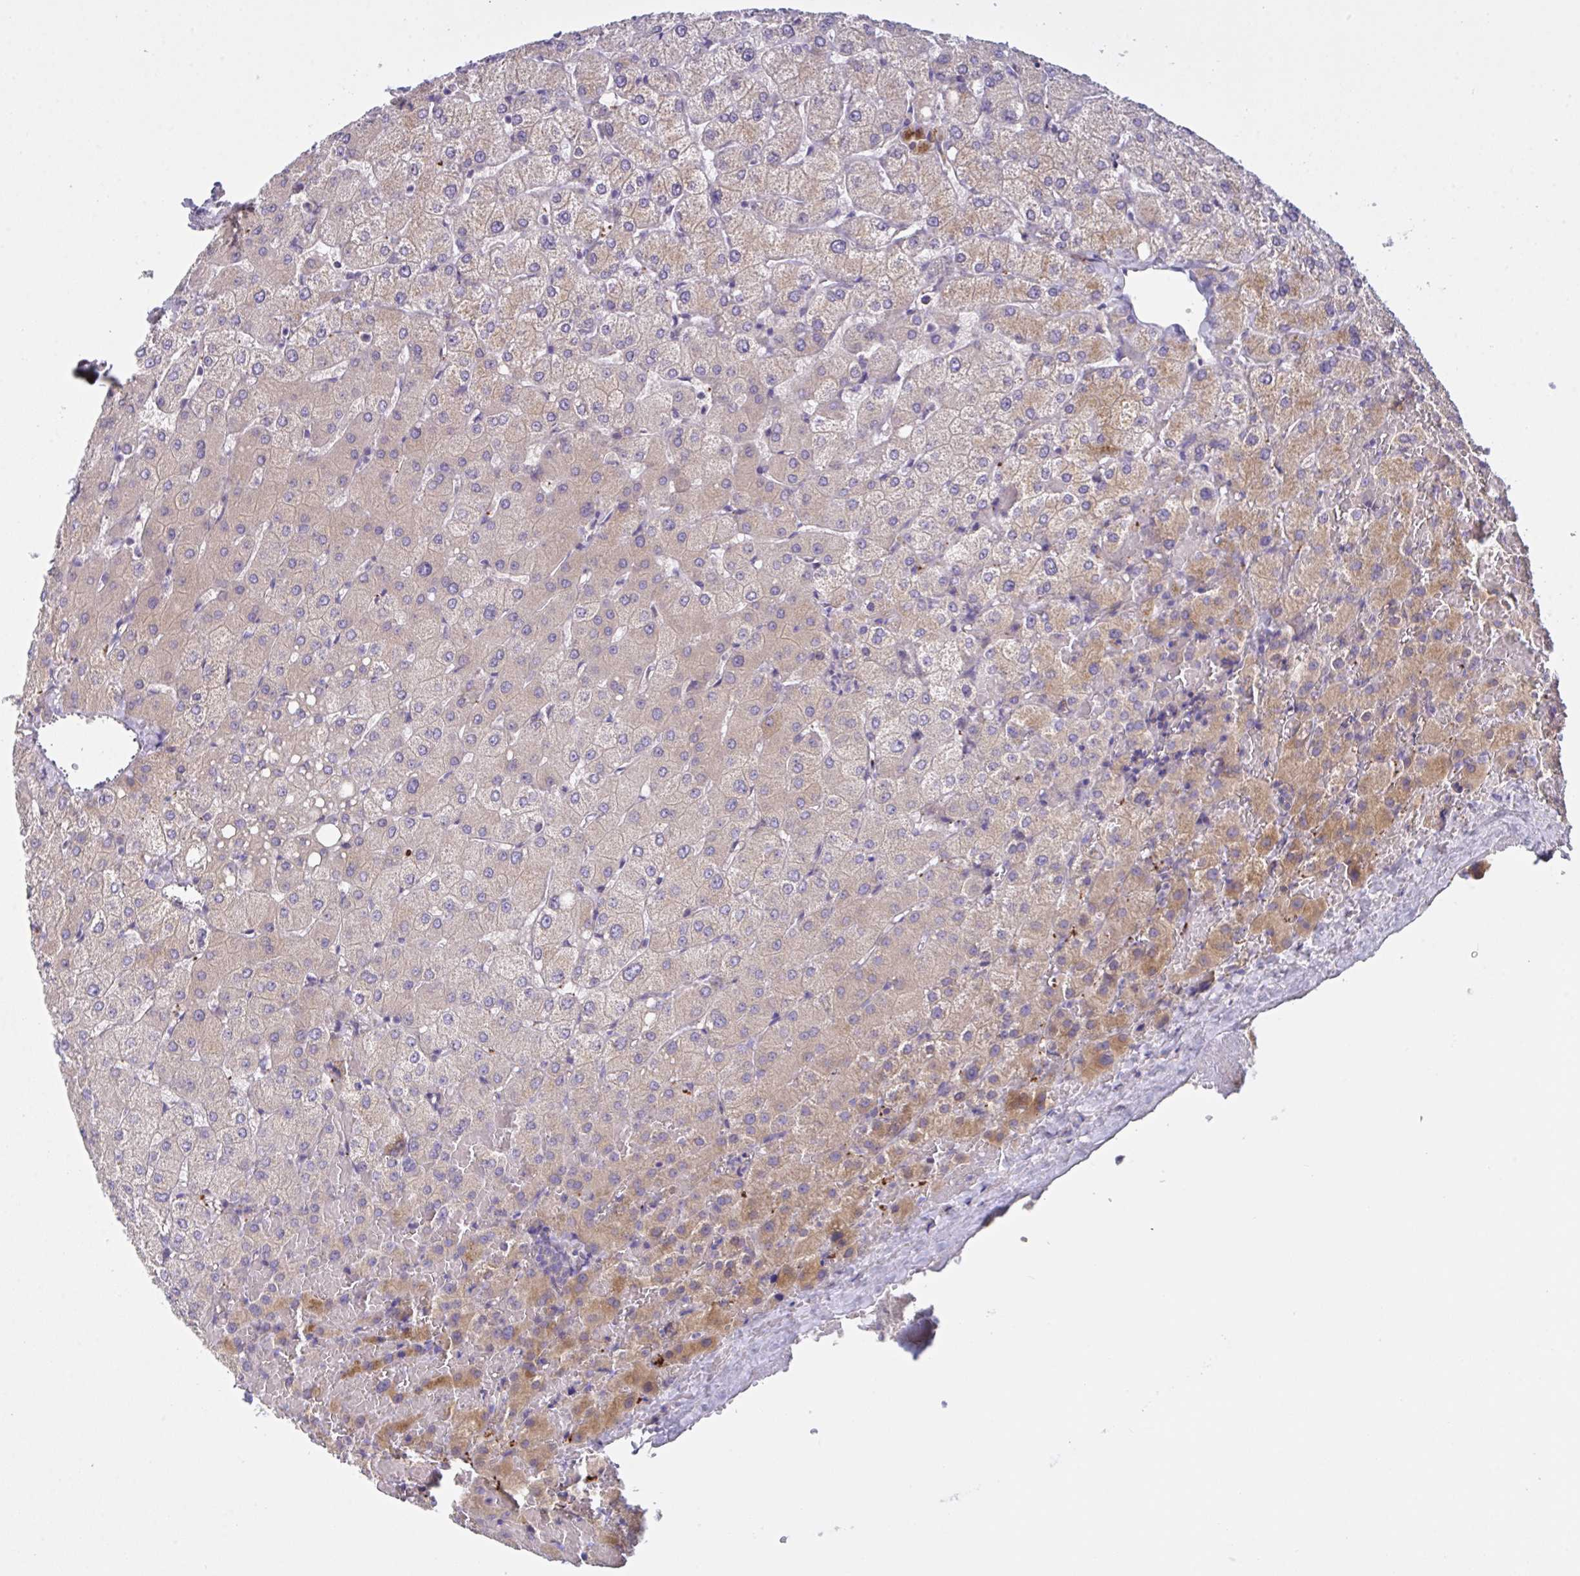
{"staining": {"intensity": "negative", "quantity": "none", "location": "none"}, "tissue": "liver", "cell_type": "Cholangiocytes", "image_type": "normal", "snomed": [{"axis": "morphology", "description": "Normal tissue, NOS"}, {"axis": "topography", "description": "Liver"}], "caption": "Benign liver was stained to show a protein in brown. There is no significant expression in cholangiocytes. Brightfield microscopy of immunohistochemistry stained with DAB (3,3'-diaminobenzidine) (brown) and hematoxylin (blue), captured at high magnification.", "gene": "MRPS2", "patient": {"sex": "female", "age": 54}}